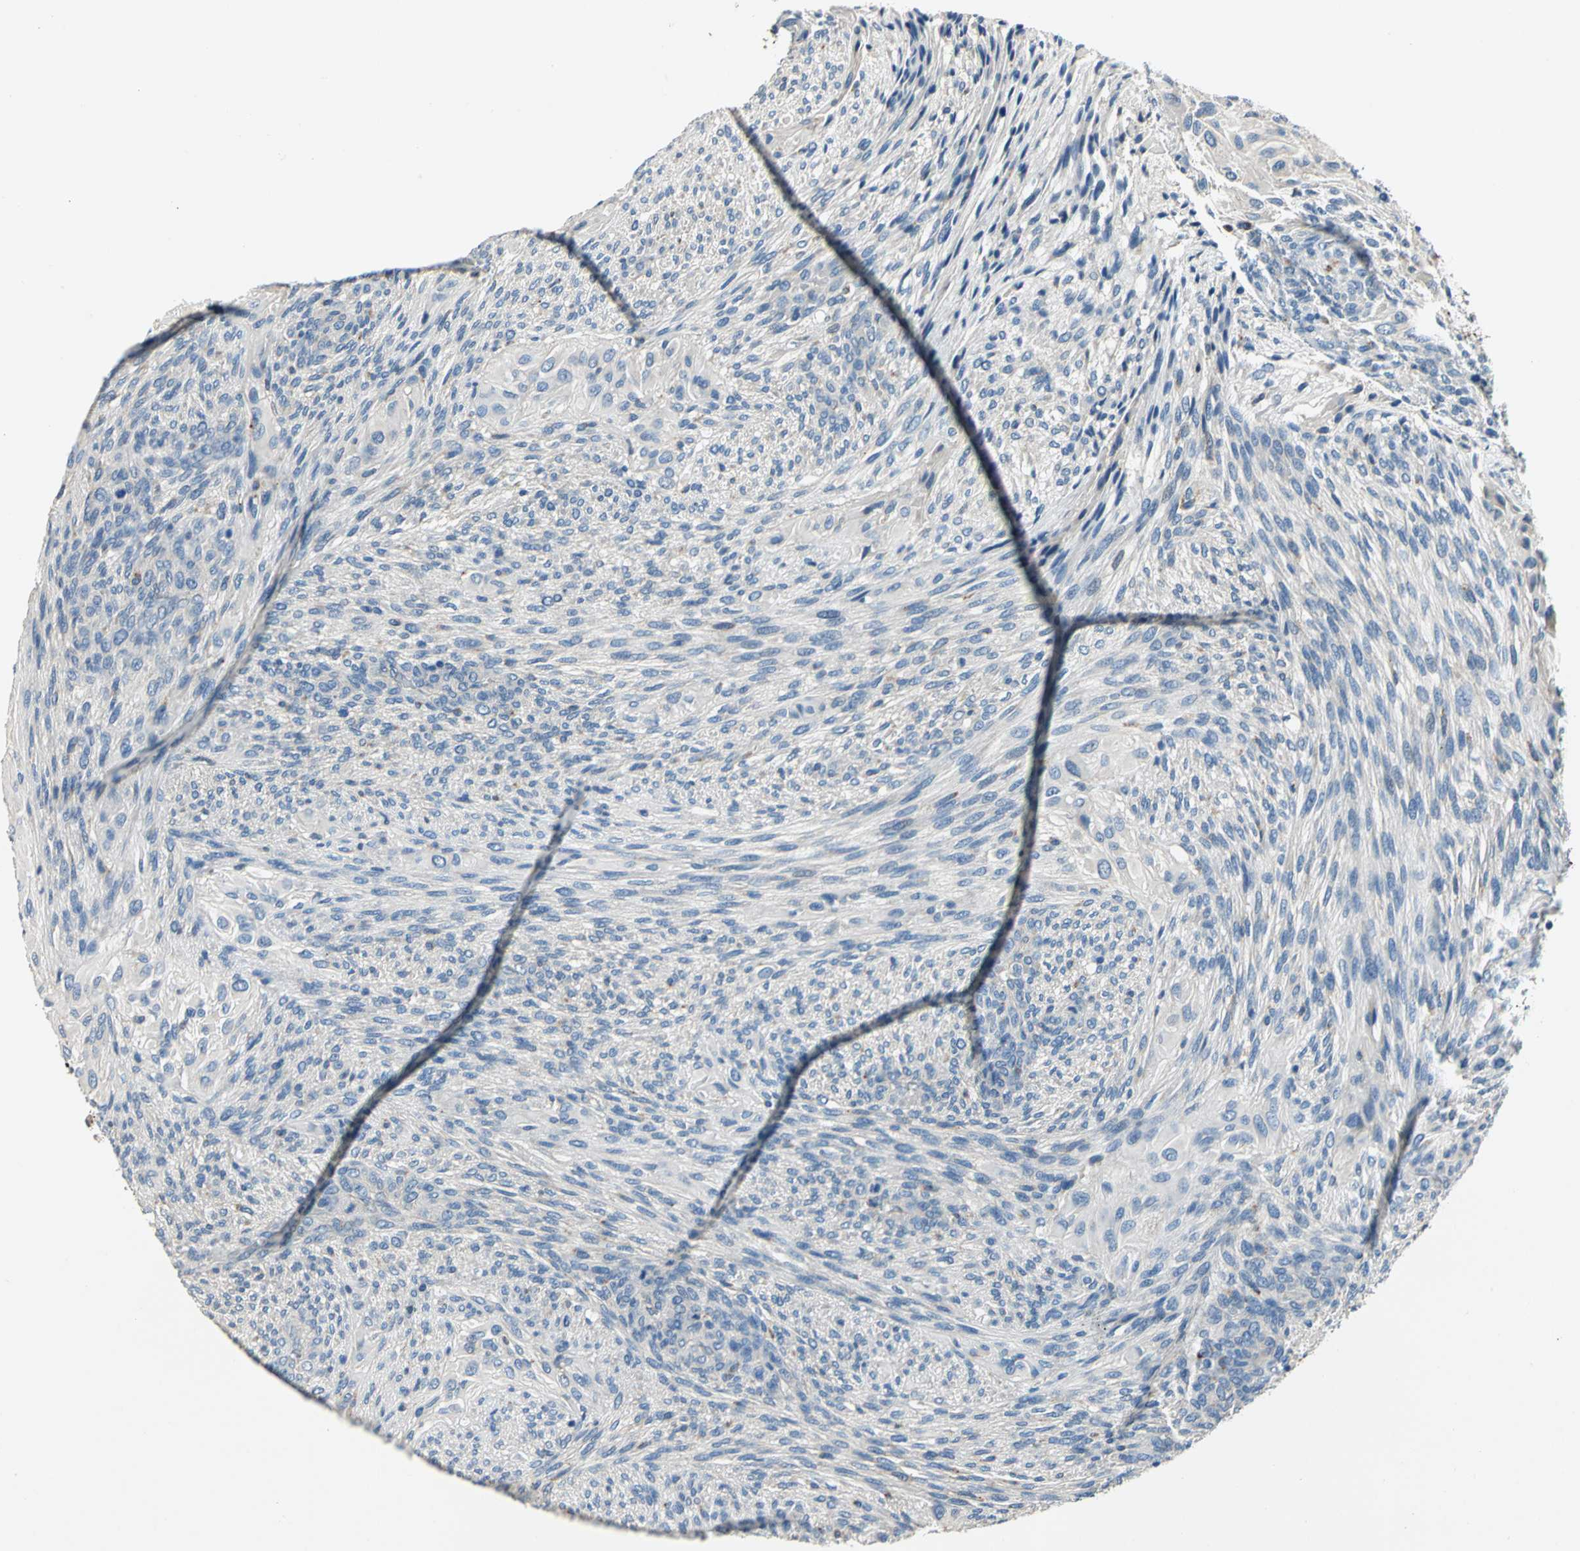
{"staining": {"intensity": "negative", "quantity": "none", "location": "none"}, "tissue": "glioma", "cell_type": "Tumor cells", "image_type": "cancer", "snomed": [{"axis": "morphology", "description": "Glioma, malignant, High grade"}, {"axis": "topography", "description": "Cerebral cortex"}], "caption": "High power microscopy image of an IHC photomicrograph of glioma, revealing no significant staining in tumor cells.", "gene": "RASD2", "patient": {"sex": "female", "age": 55}}